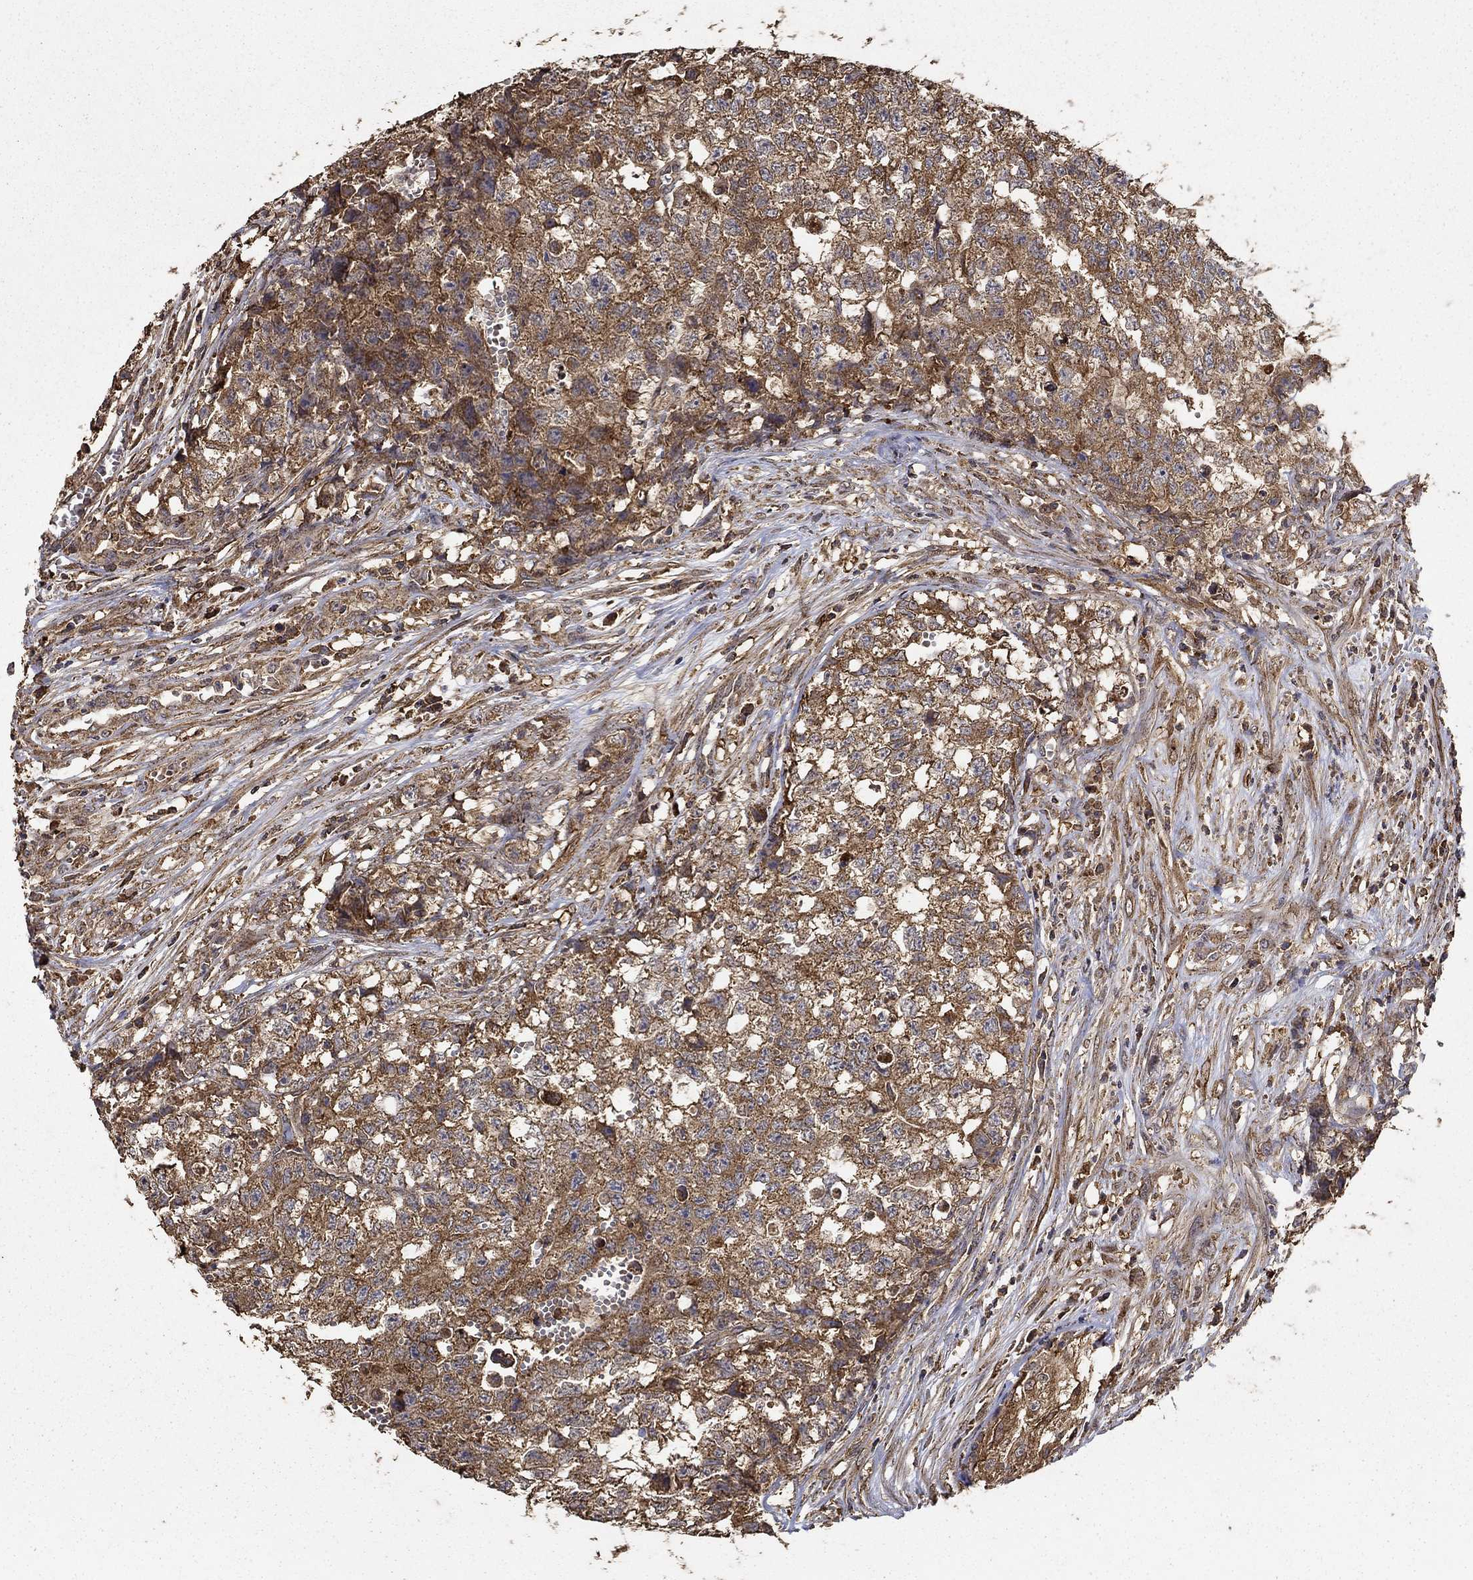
{"staining": {"intensity": "moderate", "quantity": ">75%", "location": "cytoplasmic/membranous"}, "tissue": "testis cancer", "cell_type": "Tumor cells", "image_type": "cancer", "snomed": [{"axis": "morphology", "description": "Seminoma, NOS"}, {"axis": "morphology", "description": "Carcinoma, Embryonal, NOS"}, {"axis": "topography", "description": "Testis"}], "caption": "High-magnification brightfield microscopy of testis embryonal carcinoma stained with DAB (3,3'-diaminobenzidine) (brown) and counterstained with hematoxylin (blue). tumor cells exhibit moderate cytoplasmic/membranous expression is present in about>75% of cells. (IHC, brightfield microscopy, high magnification).", "gene": "IFRD1", "patient": {"sex": "male", "age": 22}}